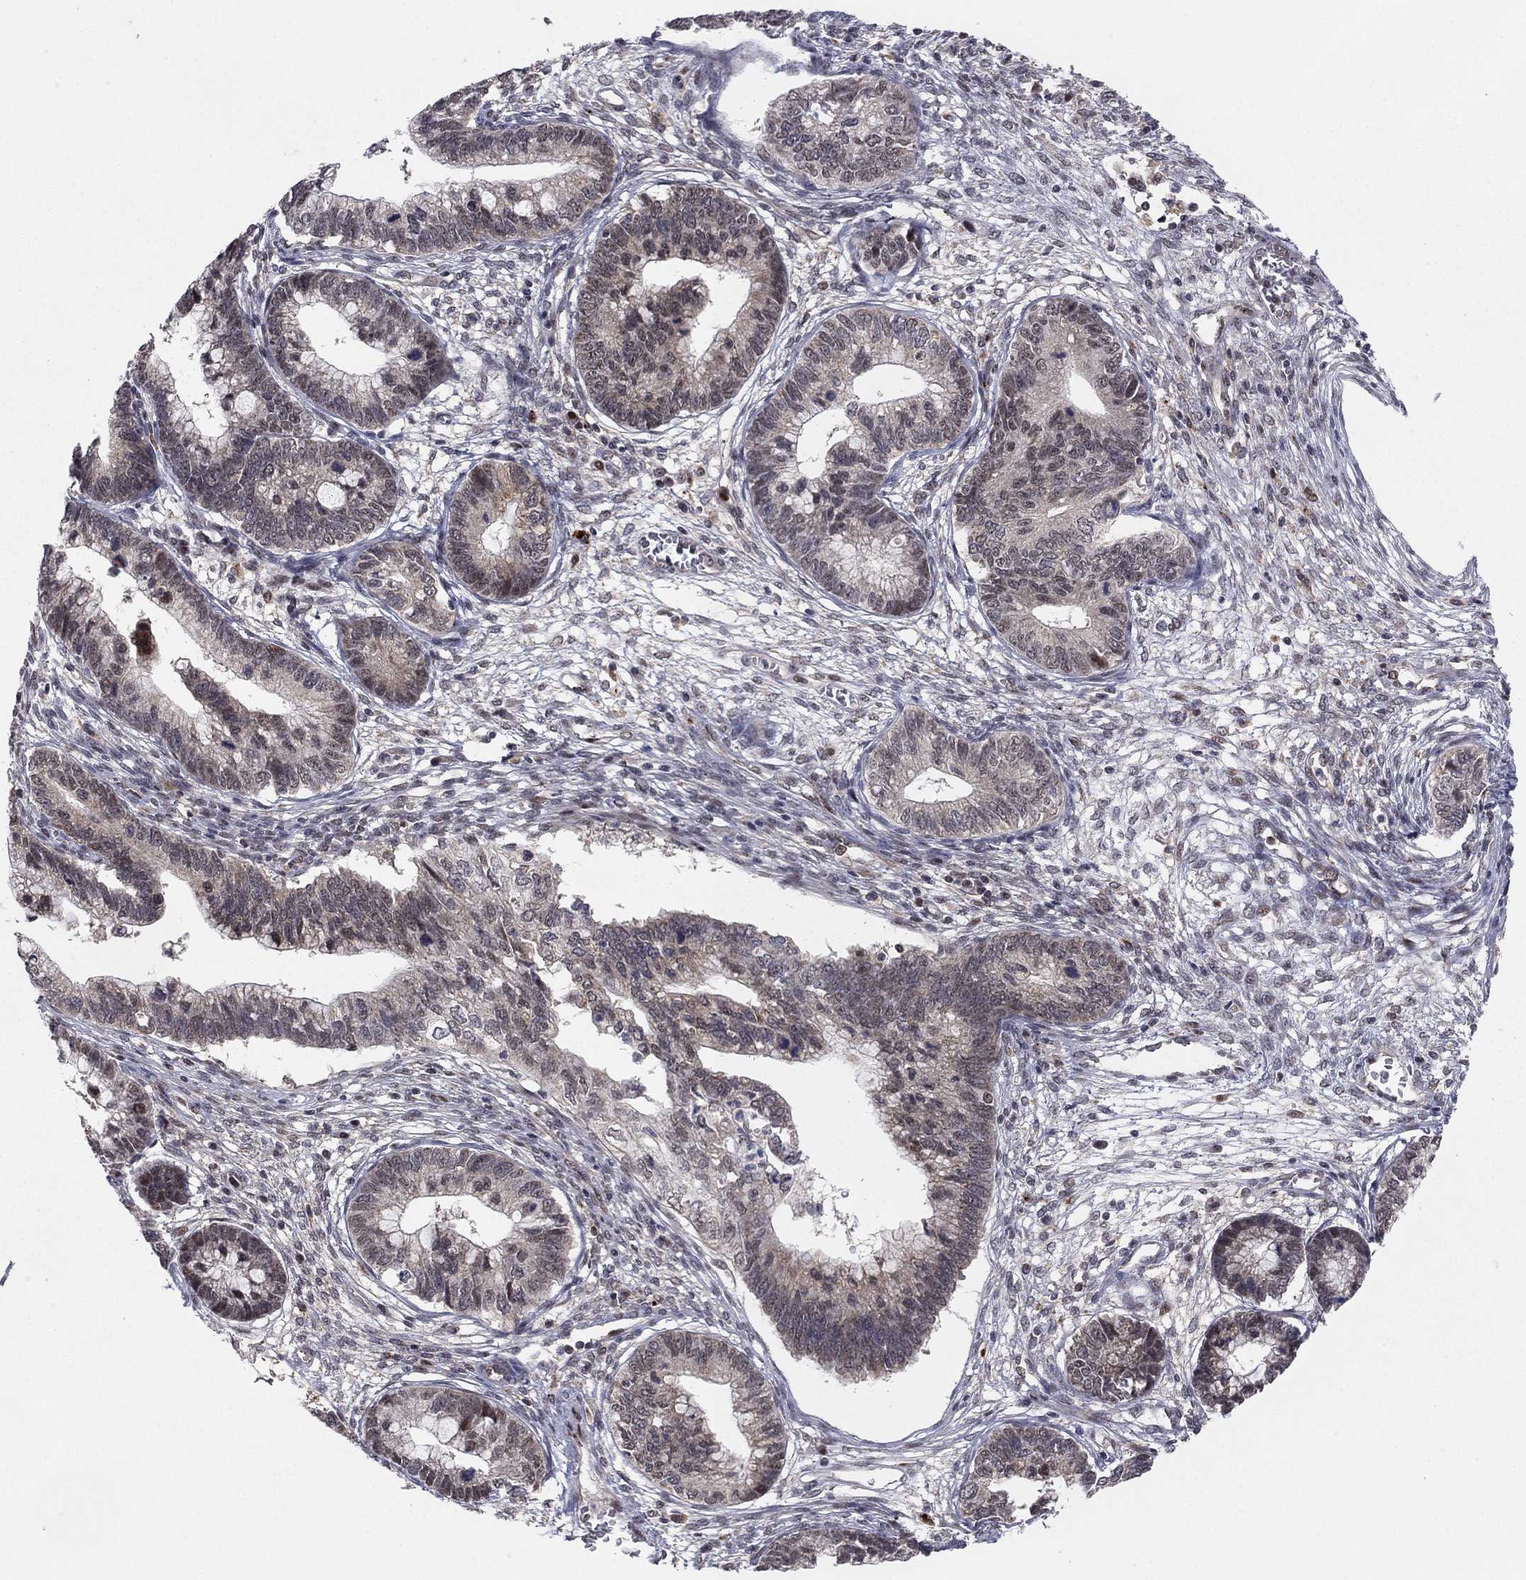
{"staining": {"intensity": "negative", "quantity": "none", "location": "none"}, "tissue": "cervical cancer", "cell_type": "Tumor cells", "image_type": "cancer", "snomed": [{"axis": "morphology", "description": "Adenocarcinoma, NOS"}, {"axis": "topography", "description": "Cervix"}], "caption": "The histopathology image displays no staining of tumor cells in cervical cancer (adenocarcinoma). (Immunohistochemistry, brightfield microscopy, high magnification).", "gene": "ZNF395", "patient": {"sex": "female", "age": 44}}